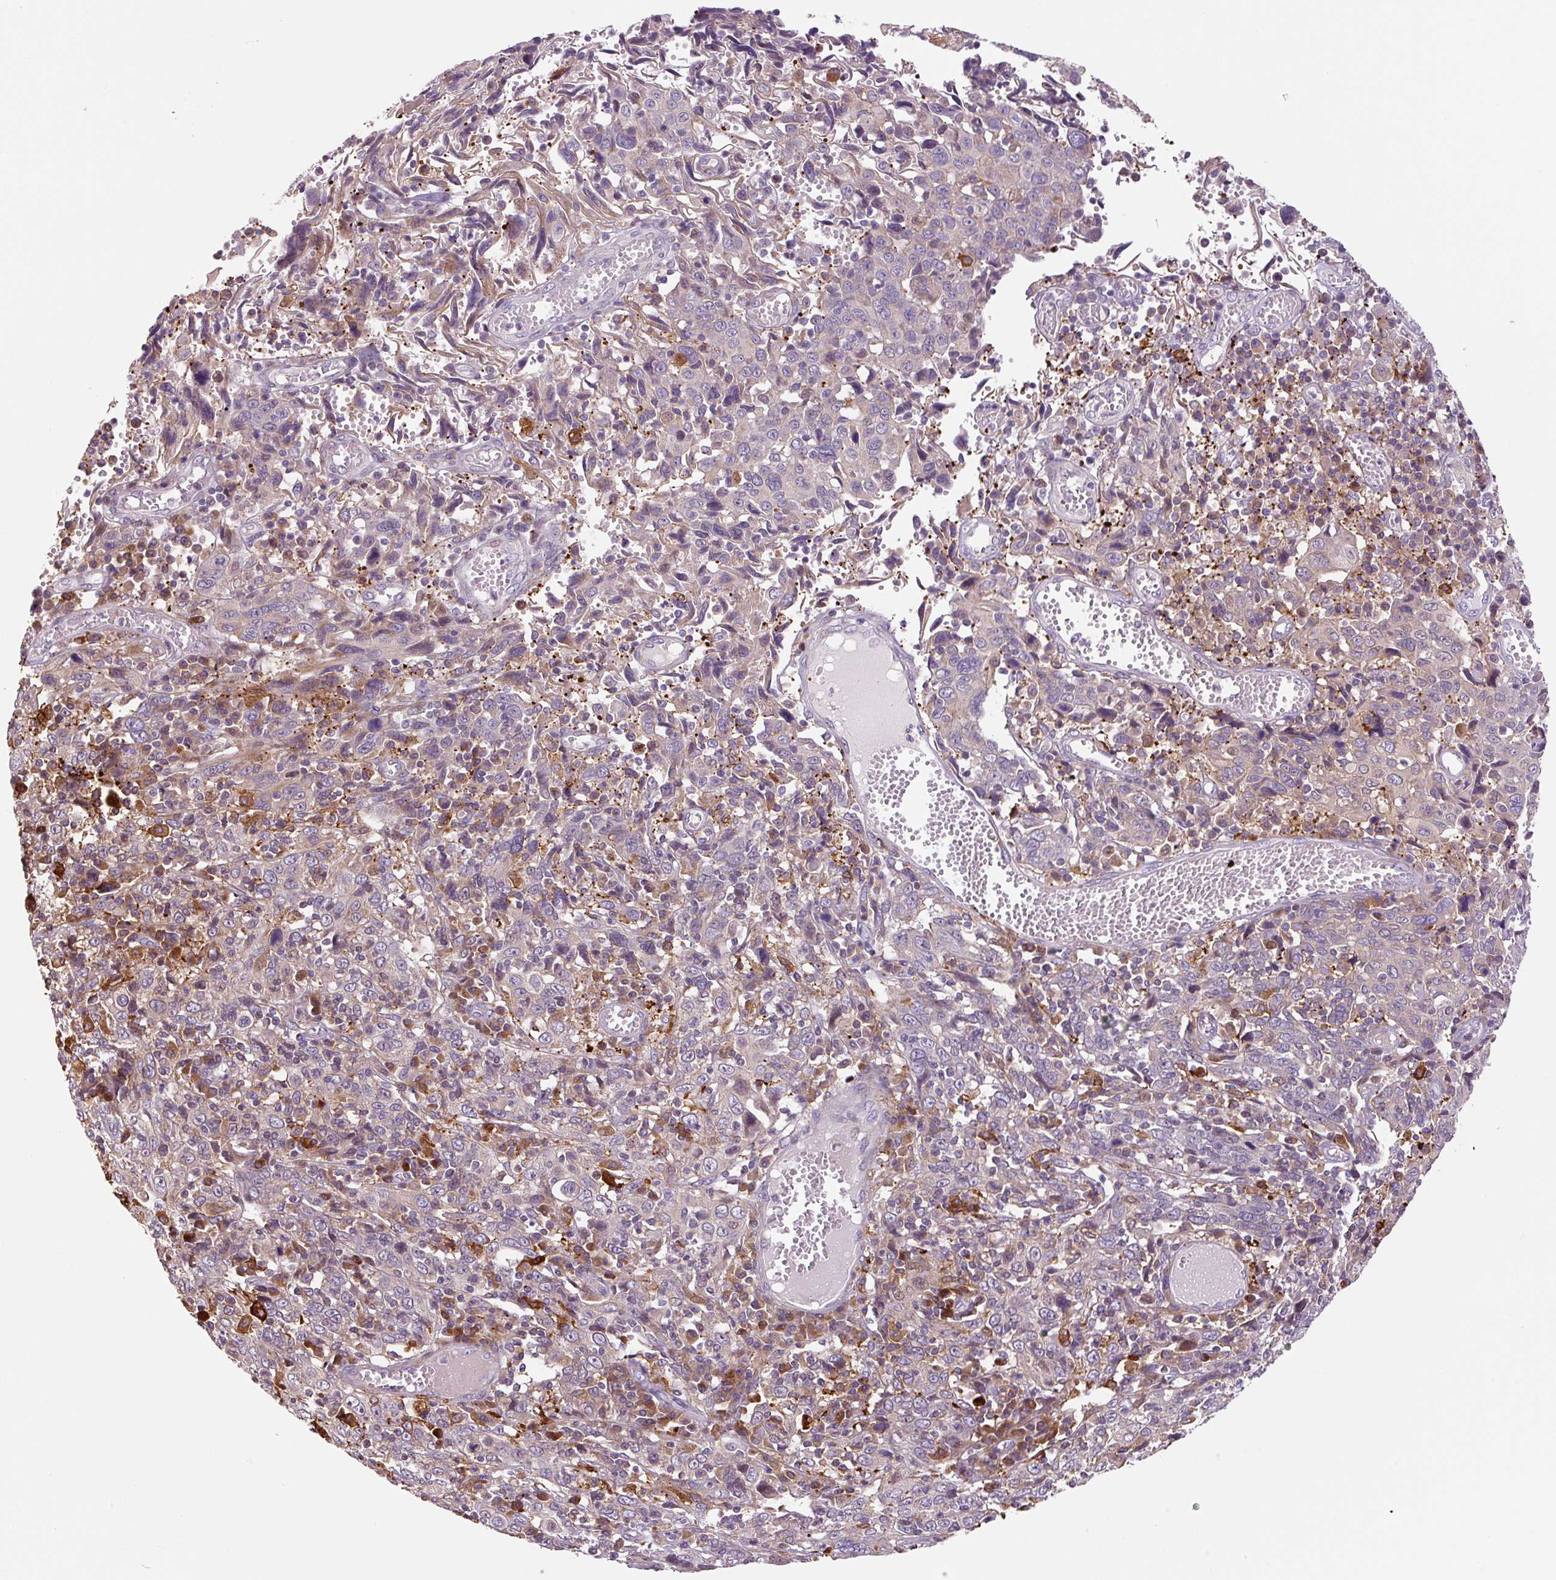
{"staining": {"intensity": "weak", "quantity": "25%-75%", "location": "cytoplasmic/membranous"}, "tissue": "cervical cancer", "cell_type": "Tumor cells", "image_type": "cancer", "snomed": [{"axis": "morphology", "description": "Squamous cell carcinoma, NOS"}, {"axis": "topography", "description": "Cervix"}], "caption": "Weak cytoplasmic/membranous protein staining is appreciated in approximately 25%-75% of tumor cells in squamous cell carcinoma (cervical).", "gene": "FUT10", "patient": {"sex": "female", "age": 46}}